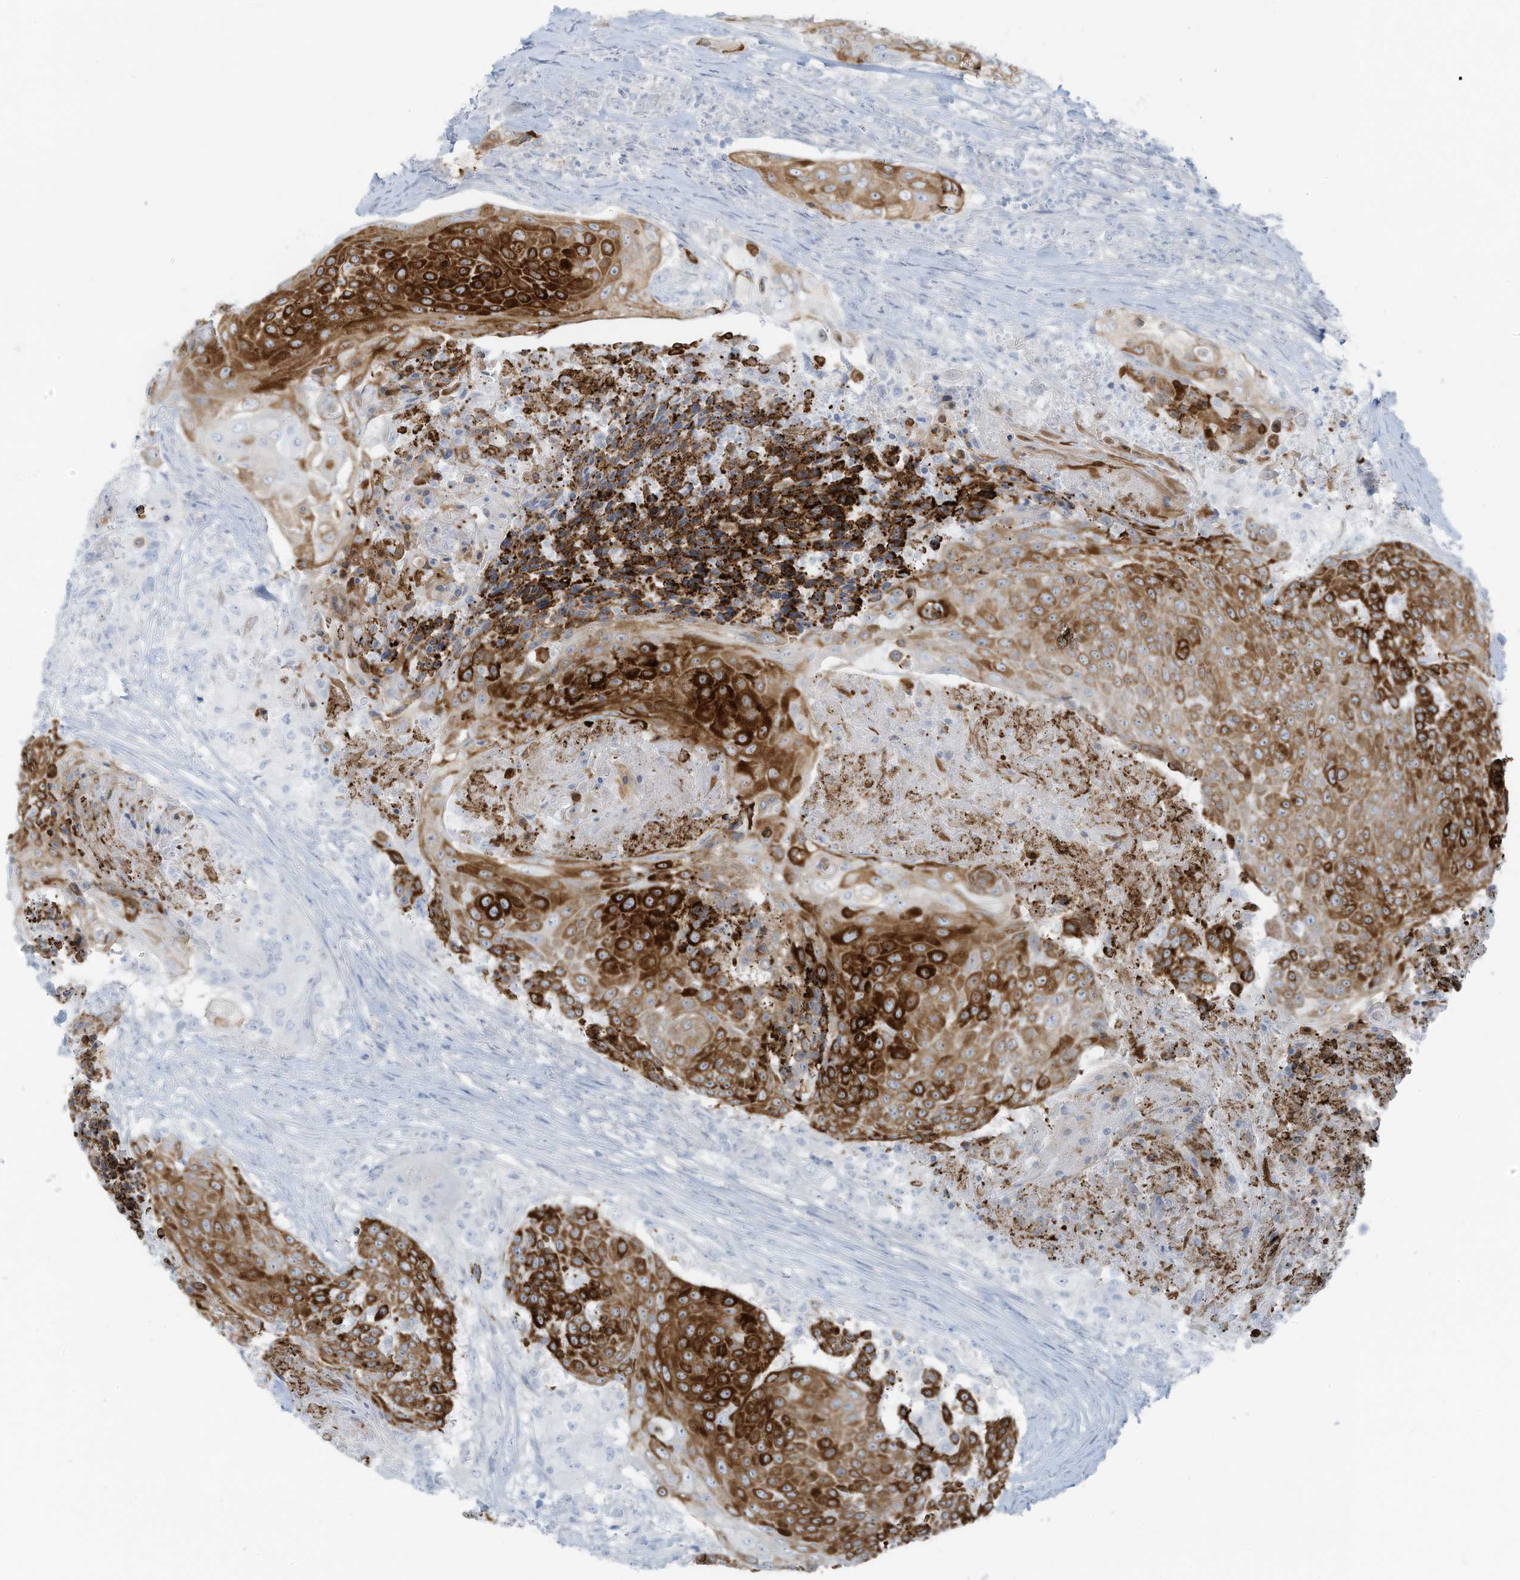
{"staining": {"intensity": "strong", "quantity": ">75%", "location": "cytoplasmic/membranous"}, "tissue": "urothelial cancer", "cell_type": "Tumor cells", "image_type": "cancer", "snomed": [{"axis": "morphology", "description": "Urothelial carcinoma, High grade"}, {"axis": "topography", "description": "Urinary bladder"}], "caption": "IHC image of urothelial carcinoma (high-grade) stained for a protein (brown), which demonstrates high levels of strong cytoplasmic/membranous expression in about >75% of tumor cells.", "gene": "SLC25A43", "patient": {"sex": "female", "age": 63}}